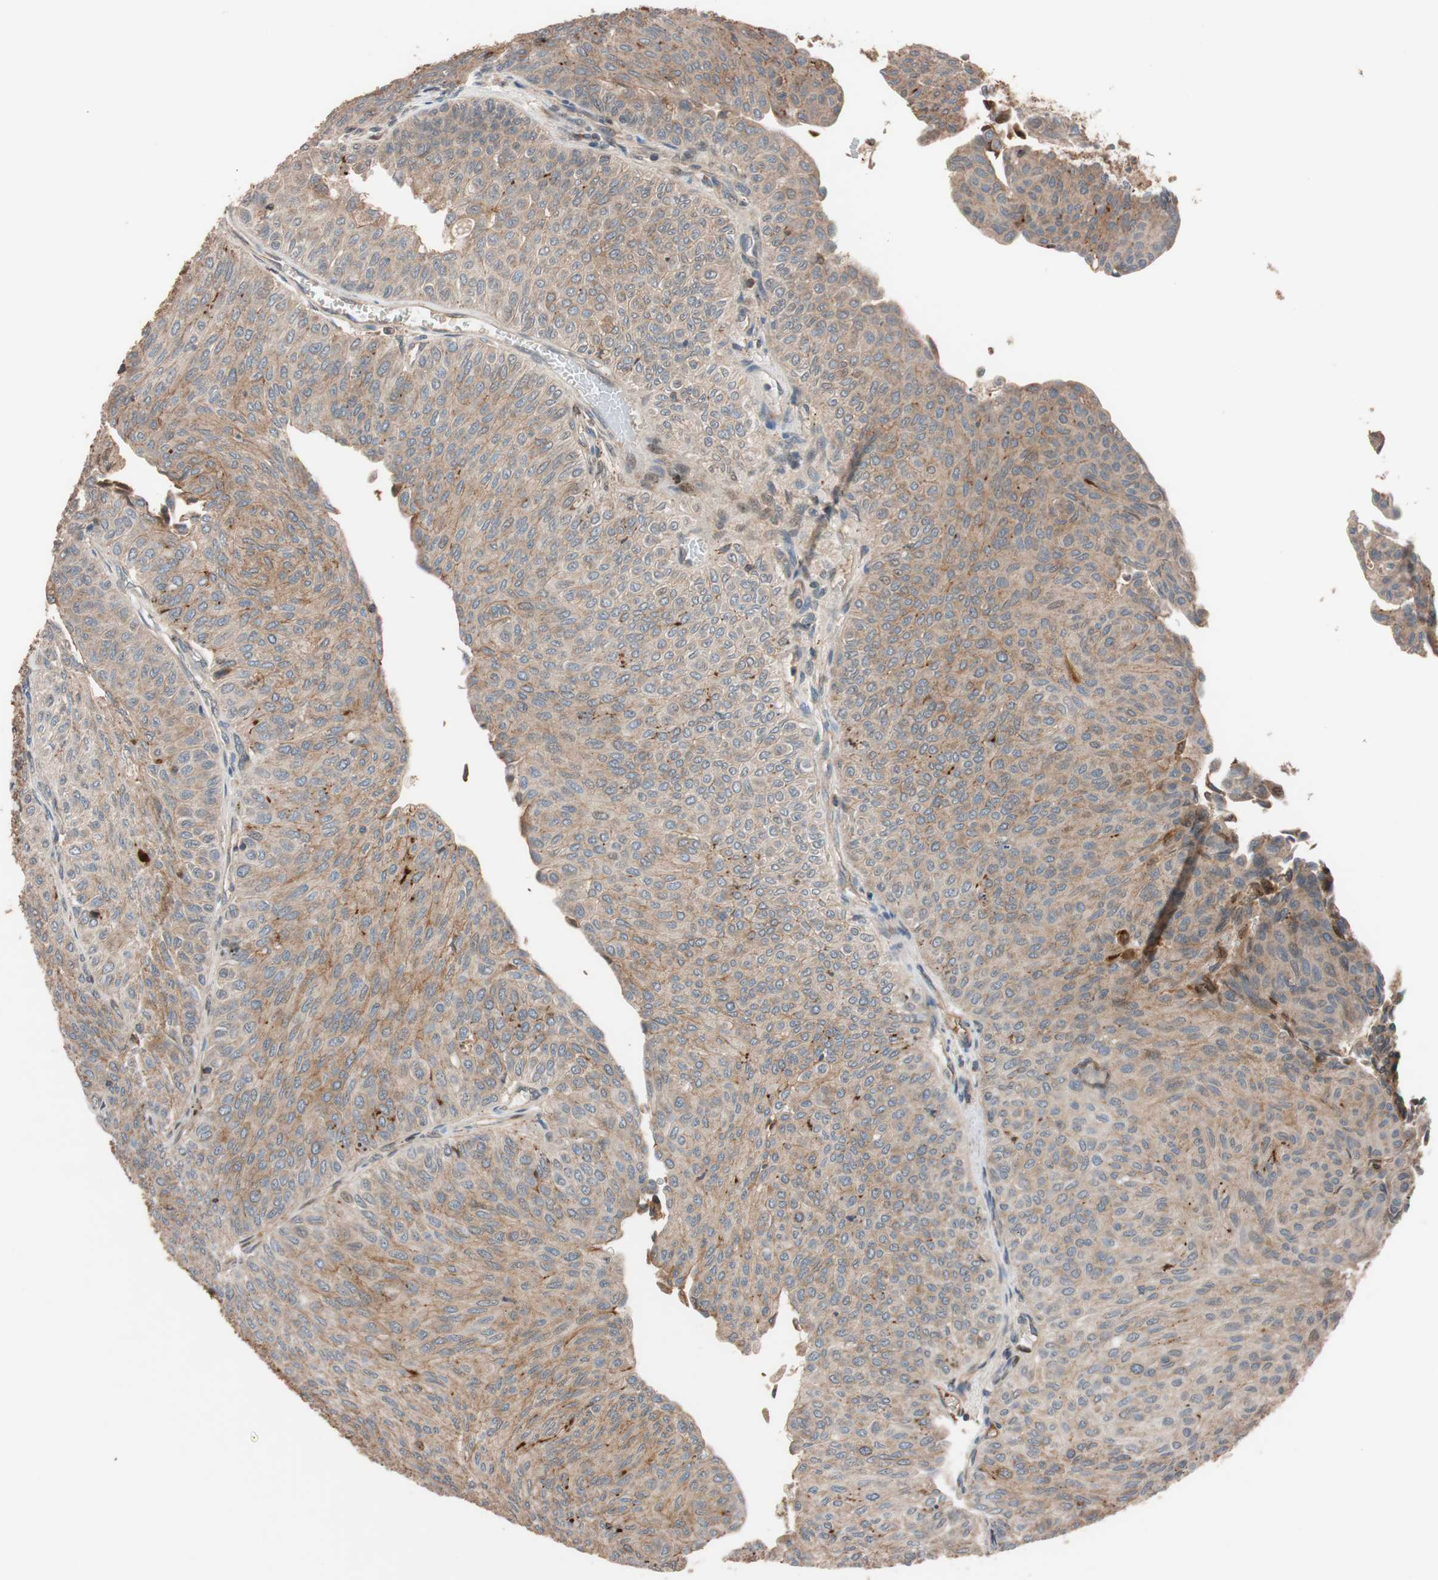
{"staining": {"intensity": "moderate", "quantity": ">75%", "location": "cytoplasmic/membranous"}, "tissue": "urothelial cancer", "cell_type": "Tumor cells", "image_type": "cancer", "snomed": [{"axis": "morphology", "description": "Urothelial carcinoma, Low grade"}, {"axis": "topography", "description": "Urinary bladder"}], "caption": "Urothelial cancer tissue demonstrates moderate cytoplasmic/membranous positivity in about >75% of tumor cells, visualized by immunohistochemistry.", "gene": "SDC4", "patient": {"sex": "male", "age": 78}}